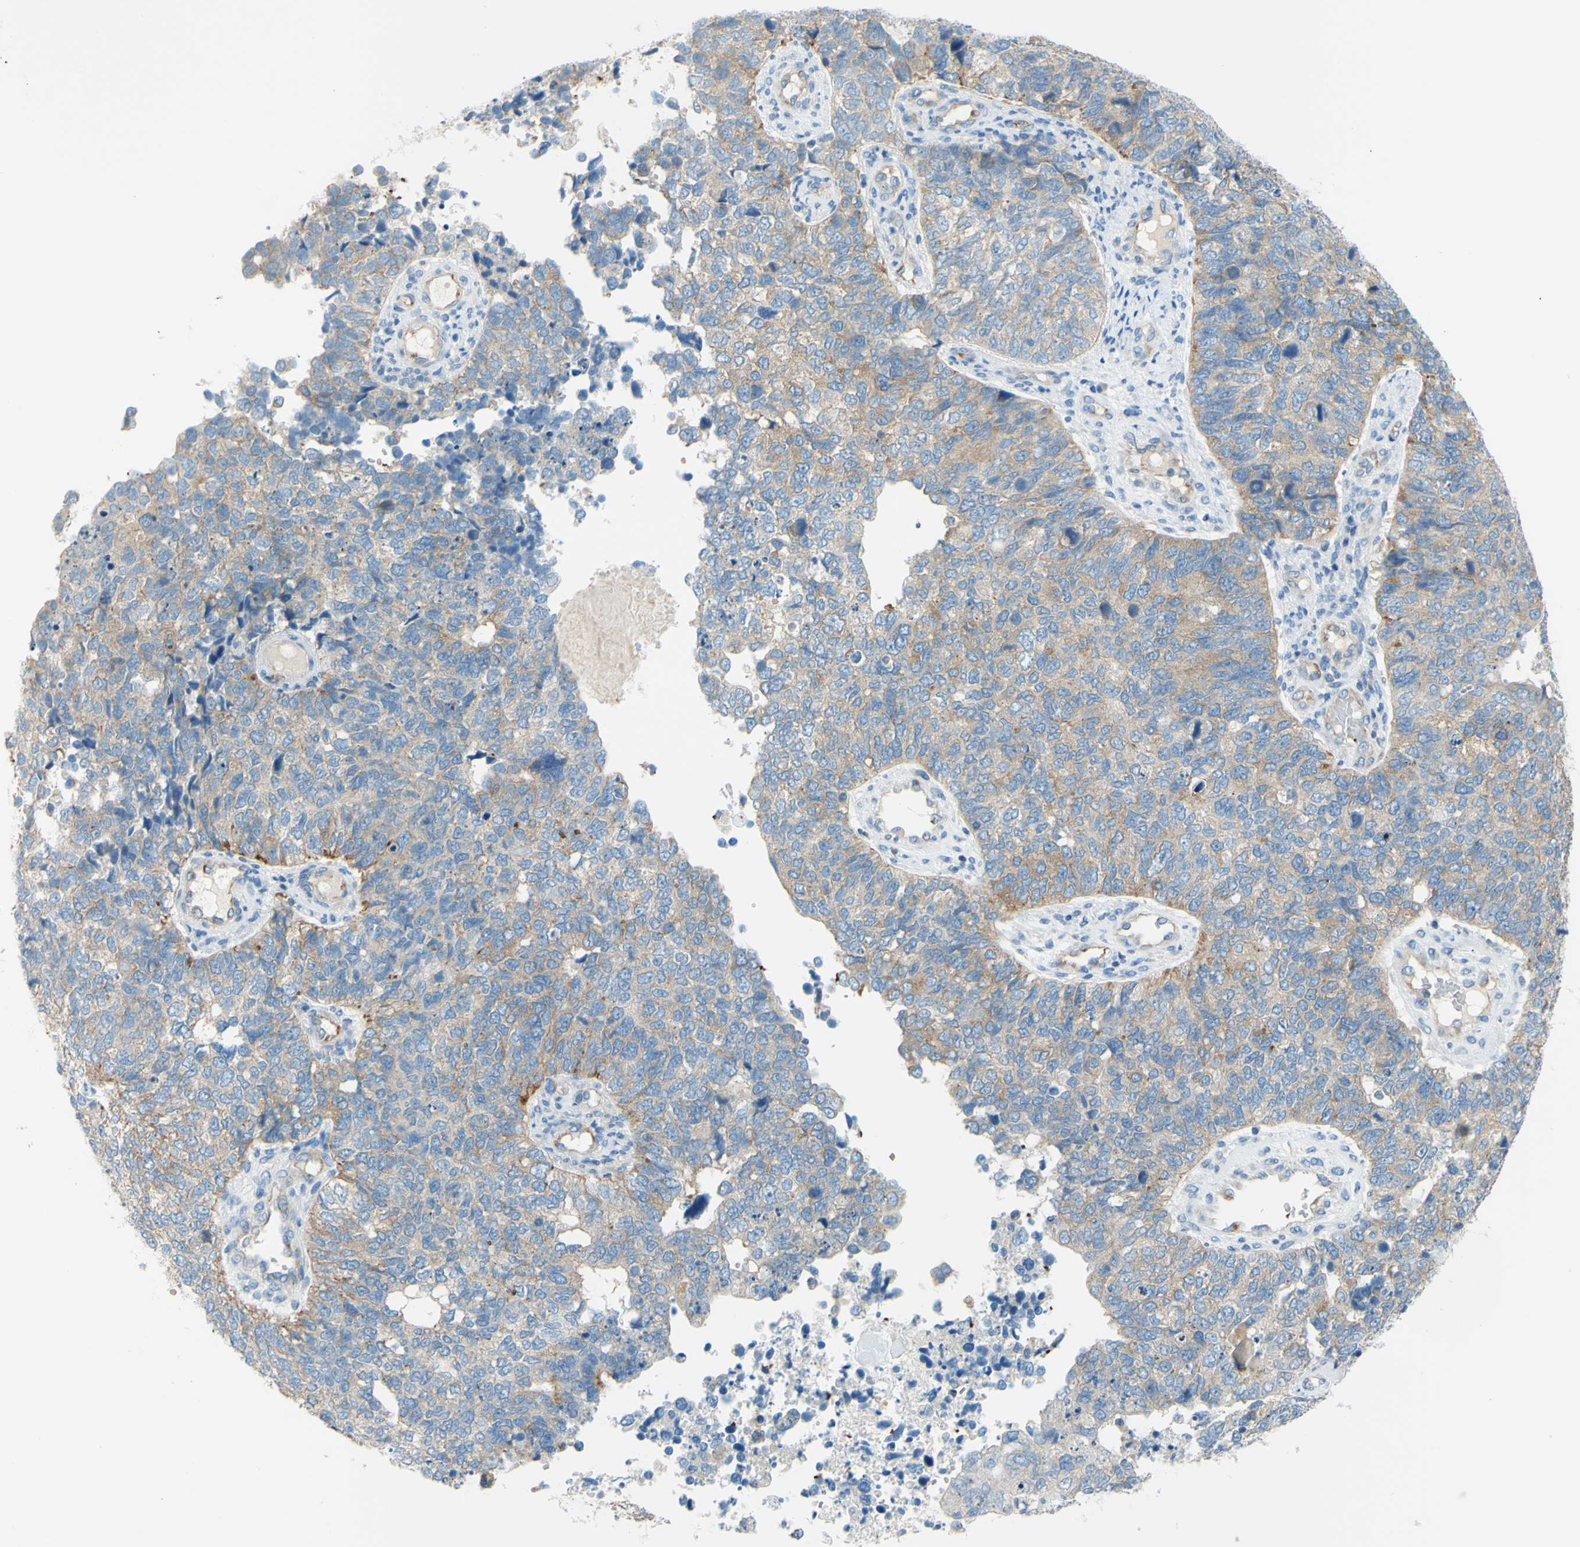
{"staining": {"intensity": "moderate", "quantity": ">75%", "location": "cytoplasmic/membranous"}, "tissue": "cervical cancer", "cell_type": "Tumor cells", "image_type": "cancer", "snomed": [{"axis": "morphology", "description": "Squamous cell carcinoma, NOS"}, {"axis": "topography", "description": "Cervix"}], "caption": "This histopathology image demonstrates cervical cancer (squamous cell carcinoma) stained with immunohistochemistry to label a protein in brown. The cytoplasmic/membranous of tumor cells show moderate positivity for the protein. Nuclei are counter-stained blue.", "gene": "FRMD4B", "patient": {"sex": "female", "age": 63}}